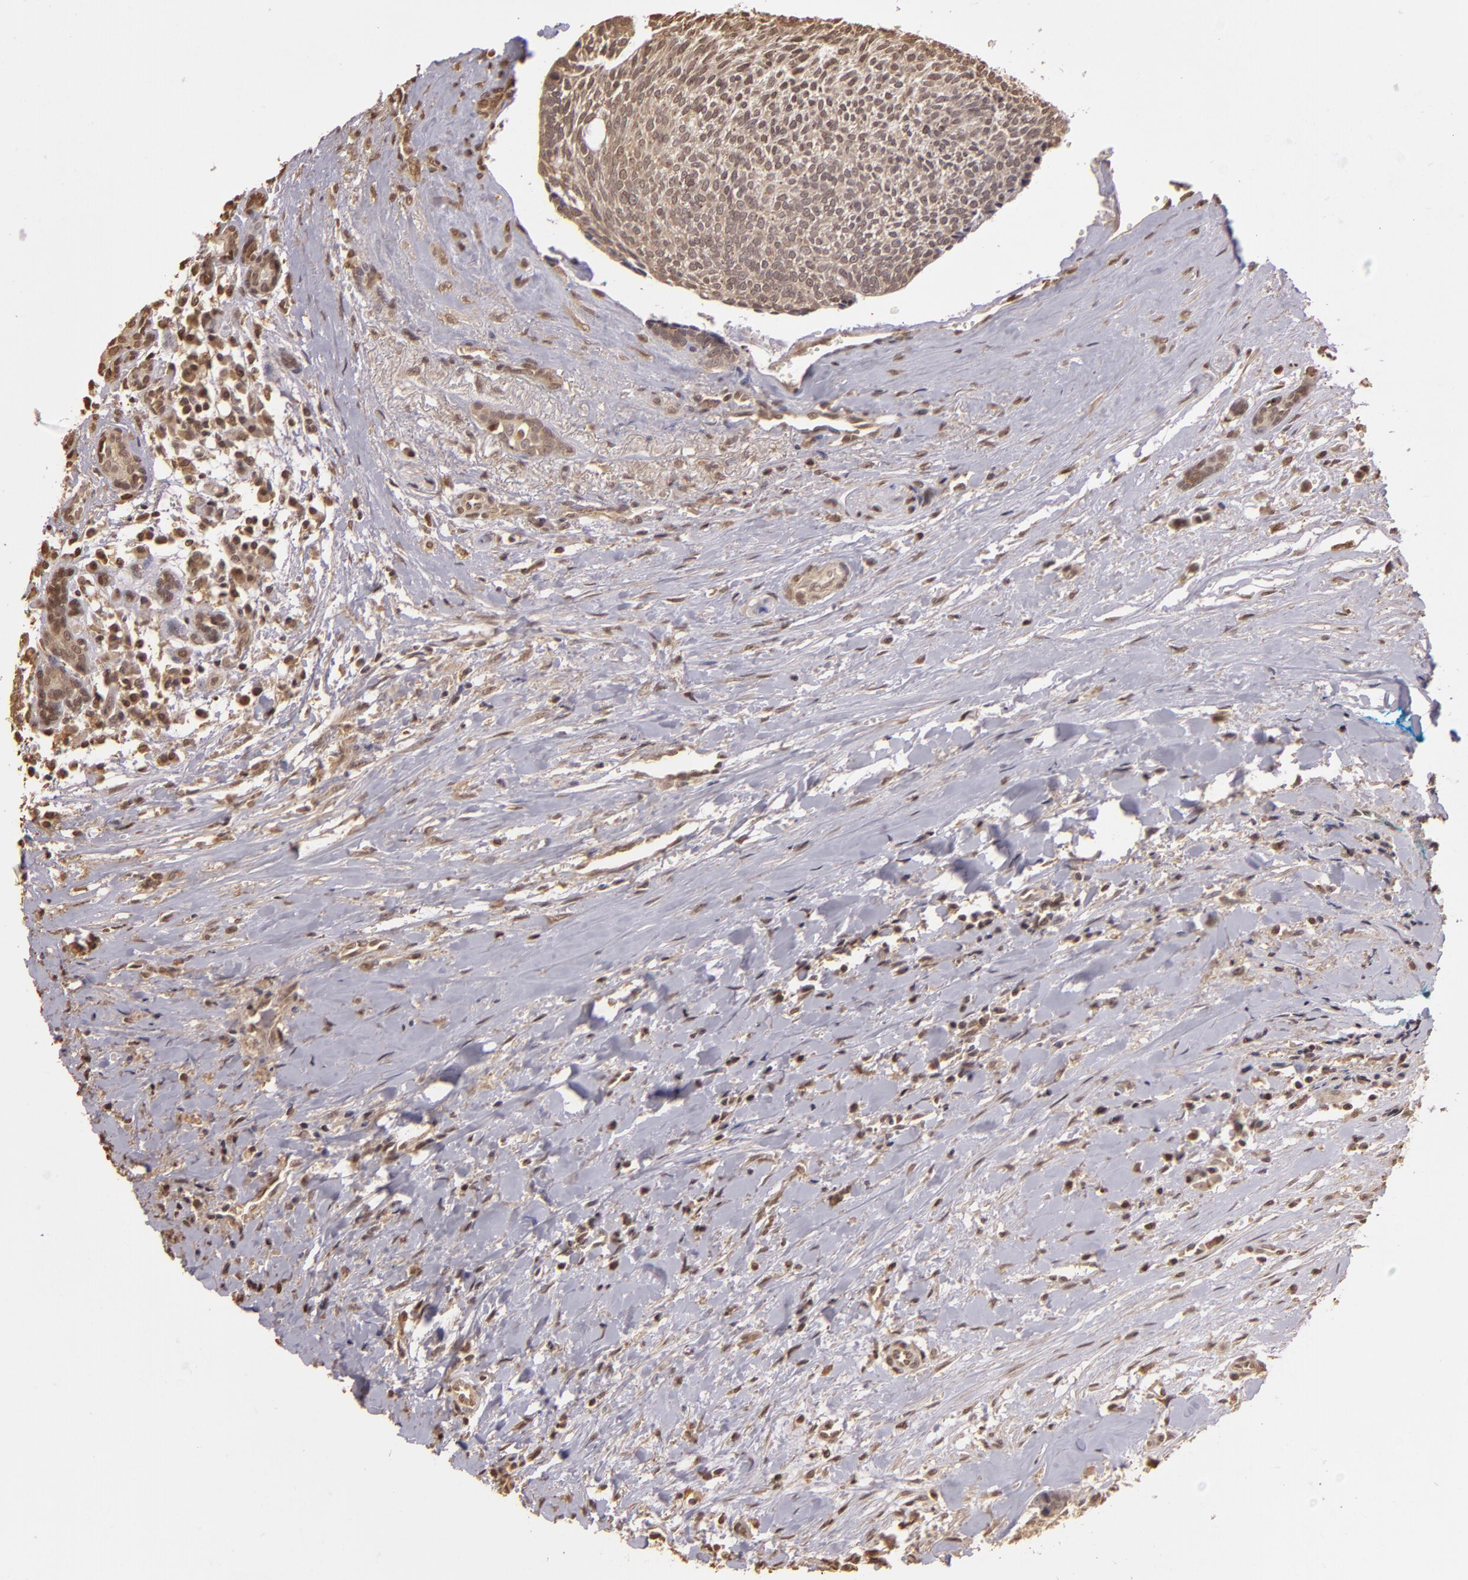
{"staining": {"intensity": "weak", "quantity": ">75%", "location": "cytoplasmic/membranous"}, "tissue": "head and neck cancer", "cell_type": "Tumor cells", "image_type": "cancer", "snomed": [{"axis": "morphology", "description": "Squamous cell carcinoma, NOS"}, {"axis": "topography", "description": "Salivary gland"}, {"axis": "topography", "description": "Head-Neck"}], "caption": "Immunohistochemical staining of human head and neck cancer (squamous cell carcinoma) exhibits low levels of weak cytoplasmic/membranous protein staining in approximately >75% of tumor cells.", "gene": "ARPC2", "patient": {"sex": "male", "age": 70}}